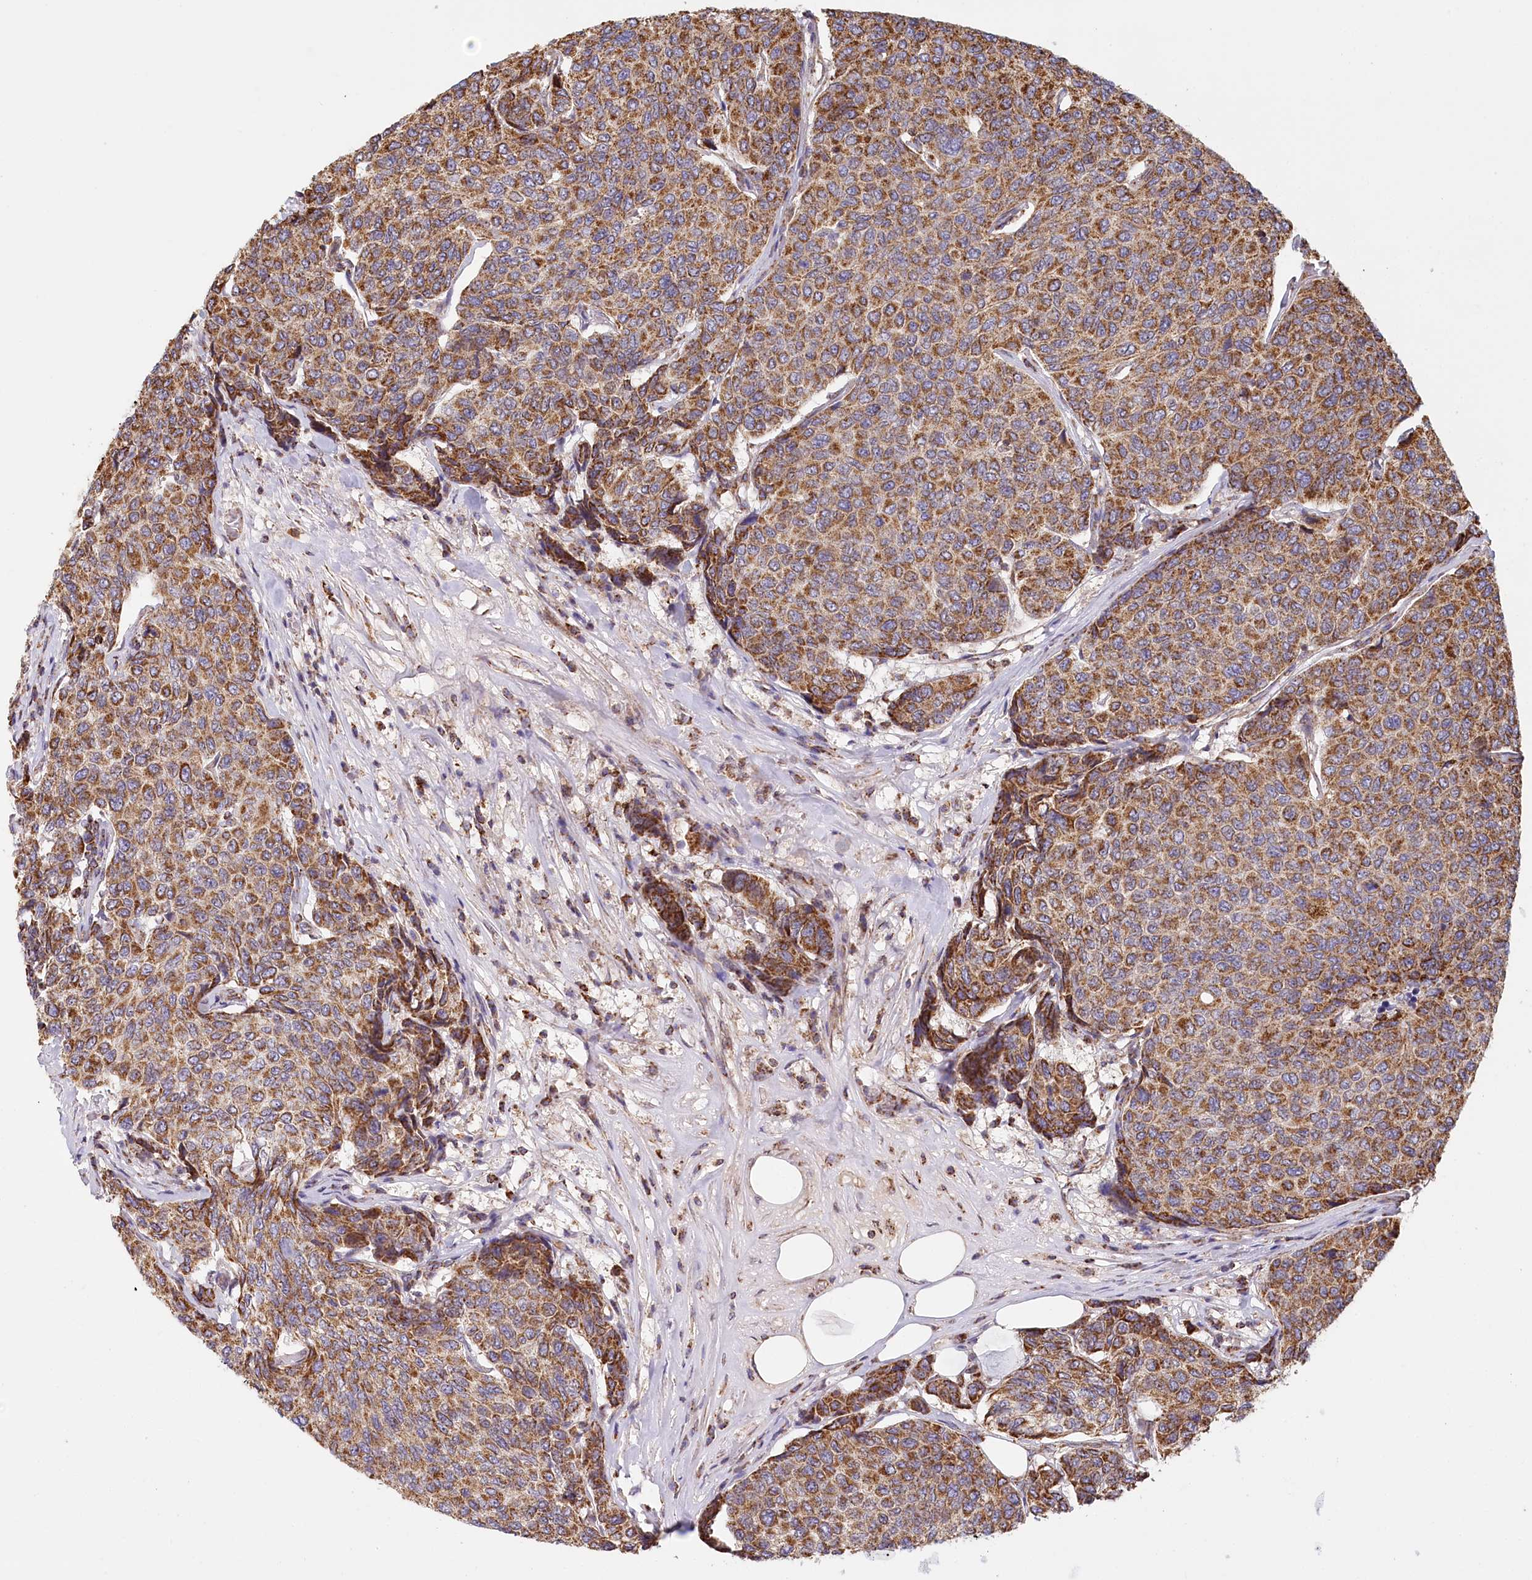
{"staining": {"intensity": "moderate", "quantity": ">75%", "location": "cytoplasmic/membranous"}, "tissue": "breast cancer", "cell_type": "Tumor cells", "image_type": "cancer", "snomed": [{"axis": "morphology", "description": "Duct carcinoma"}, {"axis": "topography", "description": "Breast"}], "caption": "A histopathology image of breast cancer stained for a protein reveals moderate cytoplasmic/membranous brown staining in tumor cells.", "gene": "UMPS", "patient": {"sex": "female", "age": 55}}